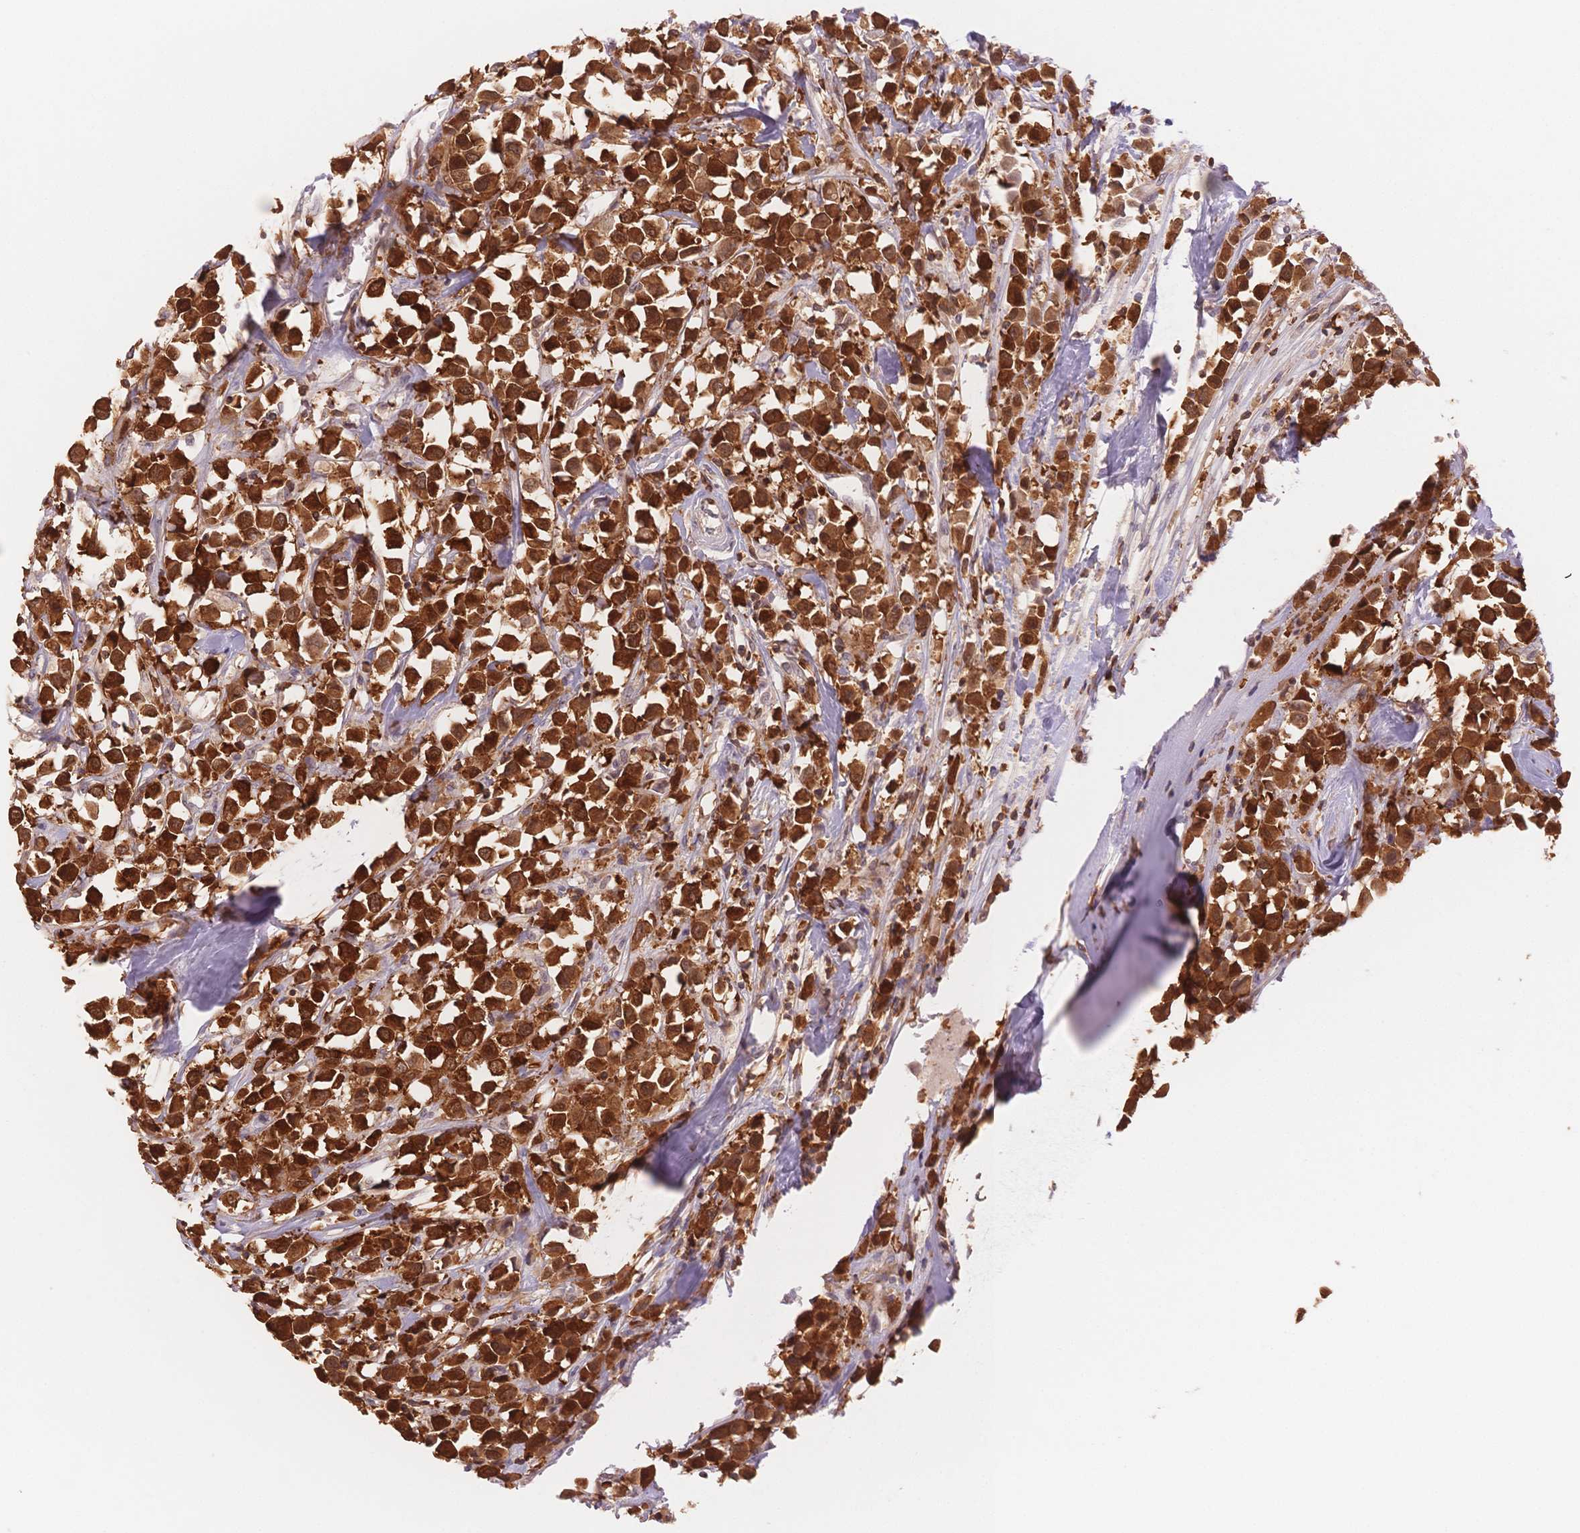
{"staining": {"intensity": "strong", "quantity": ">75%", "location": "cytoplasmic/membranous"}, "tissue": "breast cancer", "cell_type": "Tumor cells", "image_type": "cancer", "snomed": [{"axis": "morphology", "description": "Duct carcinoma"}, {"axis": "topography", "description": "Breast"}], "caption": "This histopathology image exhibits immunohistochemistry staining of invasive ductal carcinoma (breast), with high strong cytoplasmic/membranous positivity in about >75% of tumor cells.", "gene": "STK39", "patient": {"sex": "female", "age": 61}}